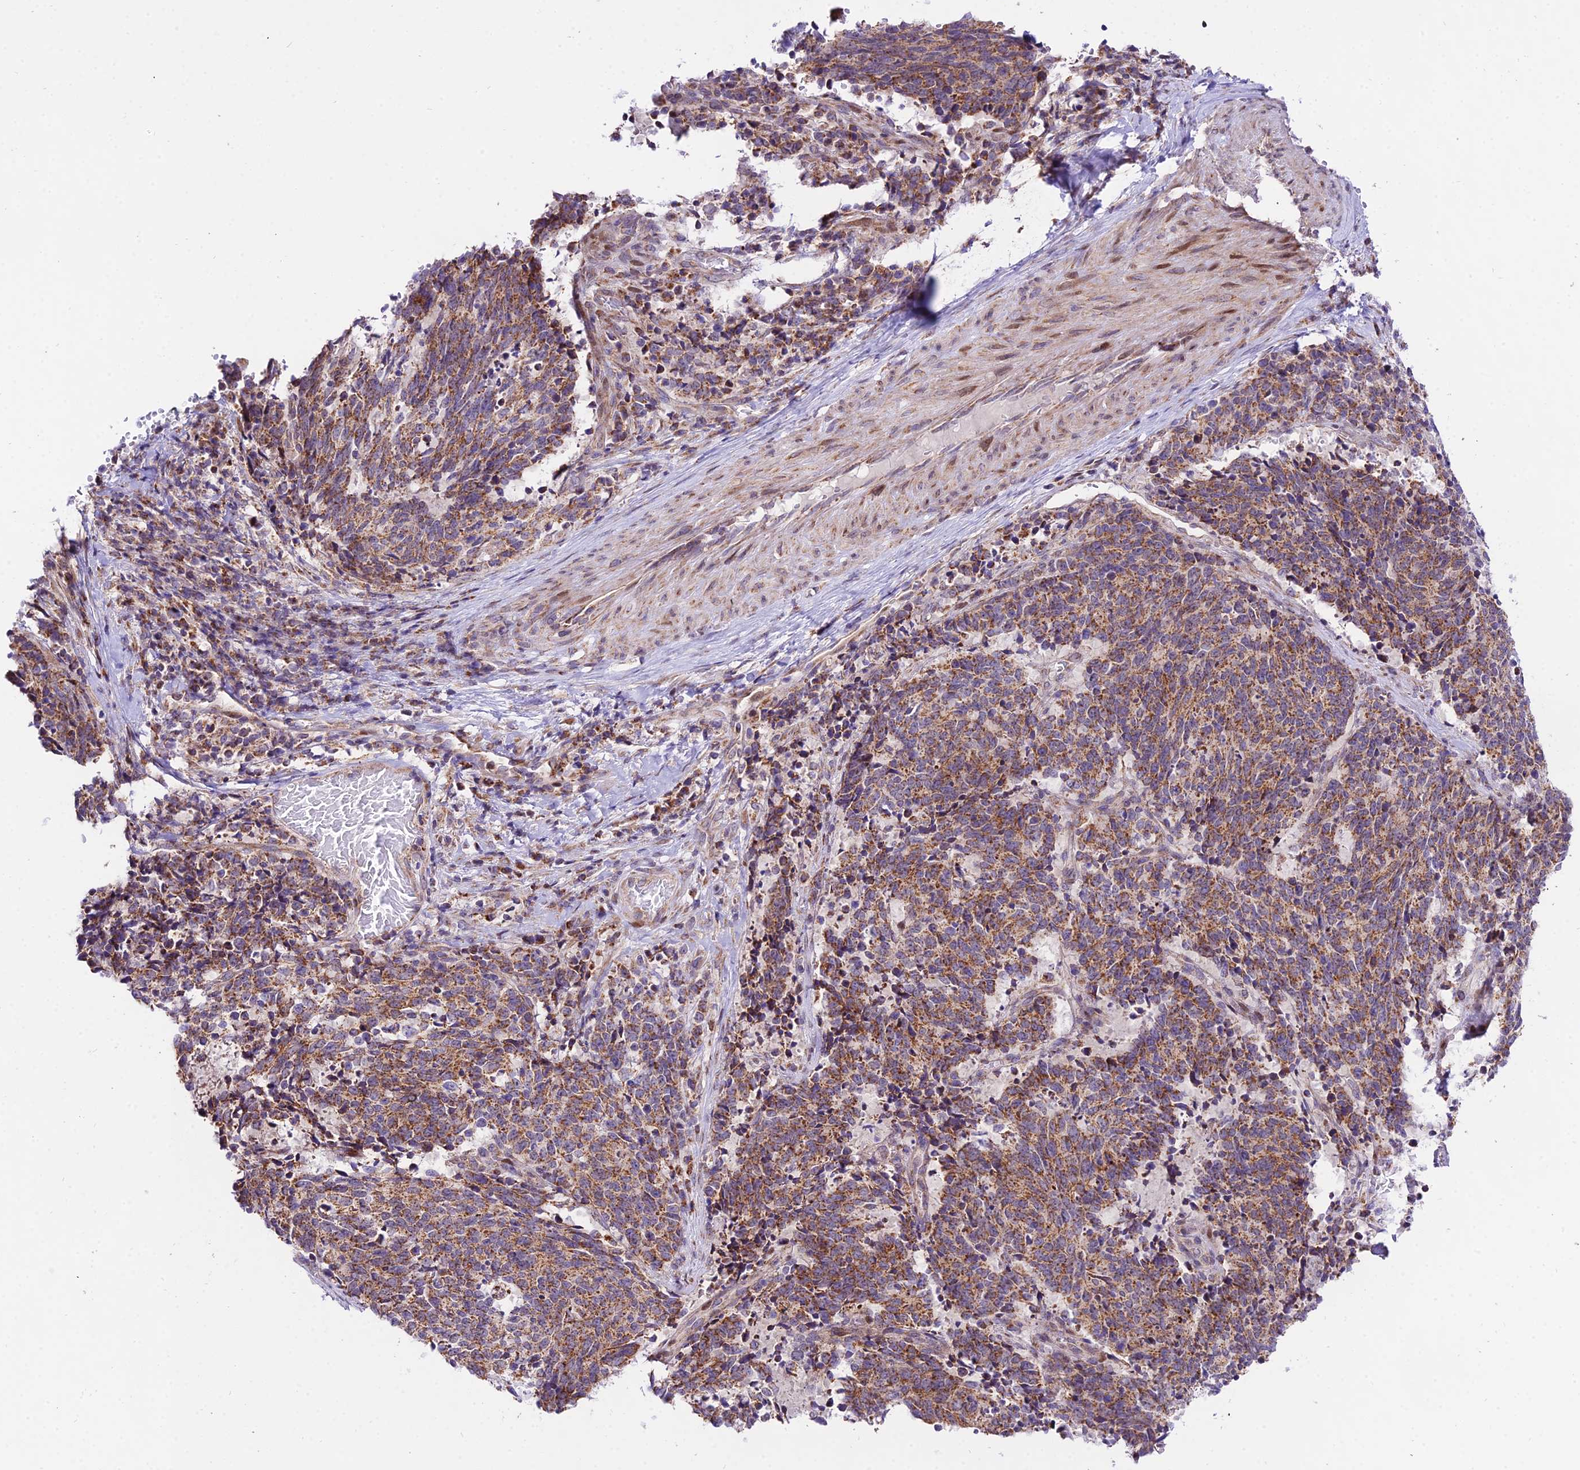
{"staining": {"intensity": "moderate", "quantity": ">75%", "location": "cytoplasmic/membranous"}, "tissue": "cervical cancer", "cell_type": "Tumor cells", "image_type": "cancer", "snomed": [{"axis": "morphology", "description": "Squamous cell carcinoma, NOS"}, {"axis": "topography", "description": "Cervix"}], "caption": "Moderate cytoplasmic/membranous protein expression is seen in about >75% of tumor cells in cervical cancer.", "gene": "ATP5PB", "patient": {"sex": "female", "age": 29}}